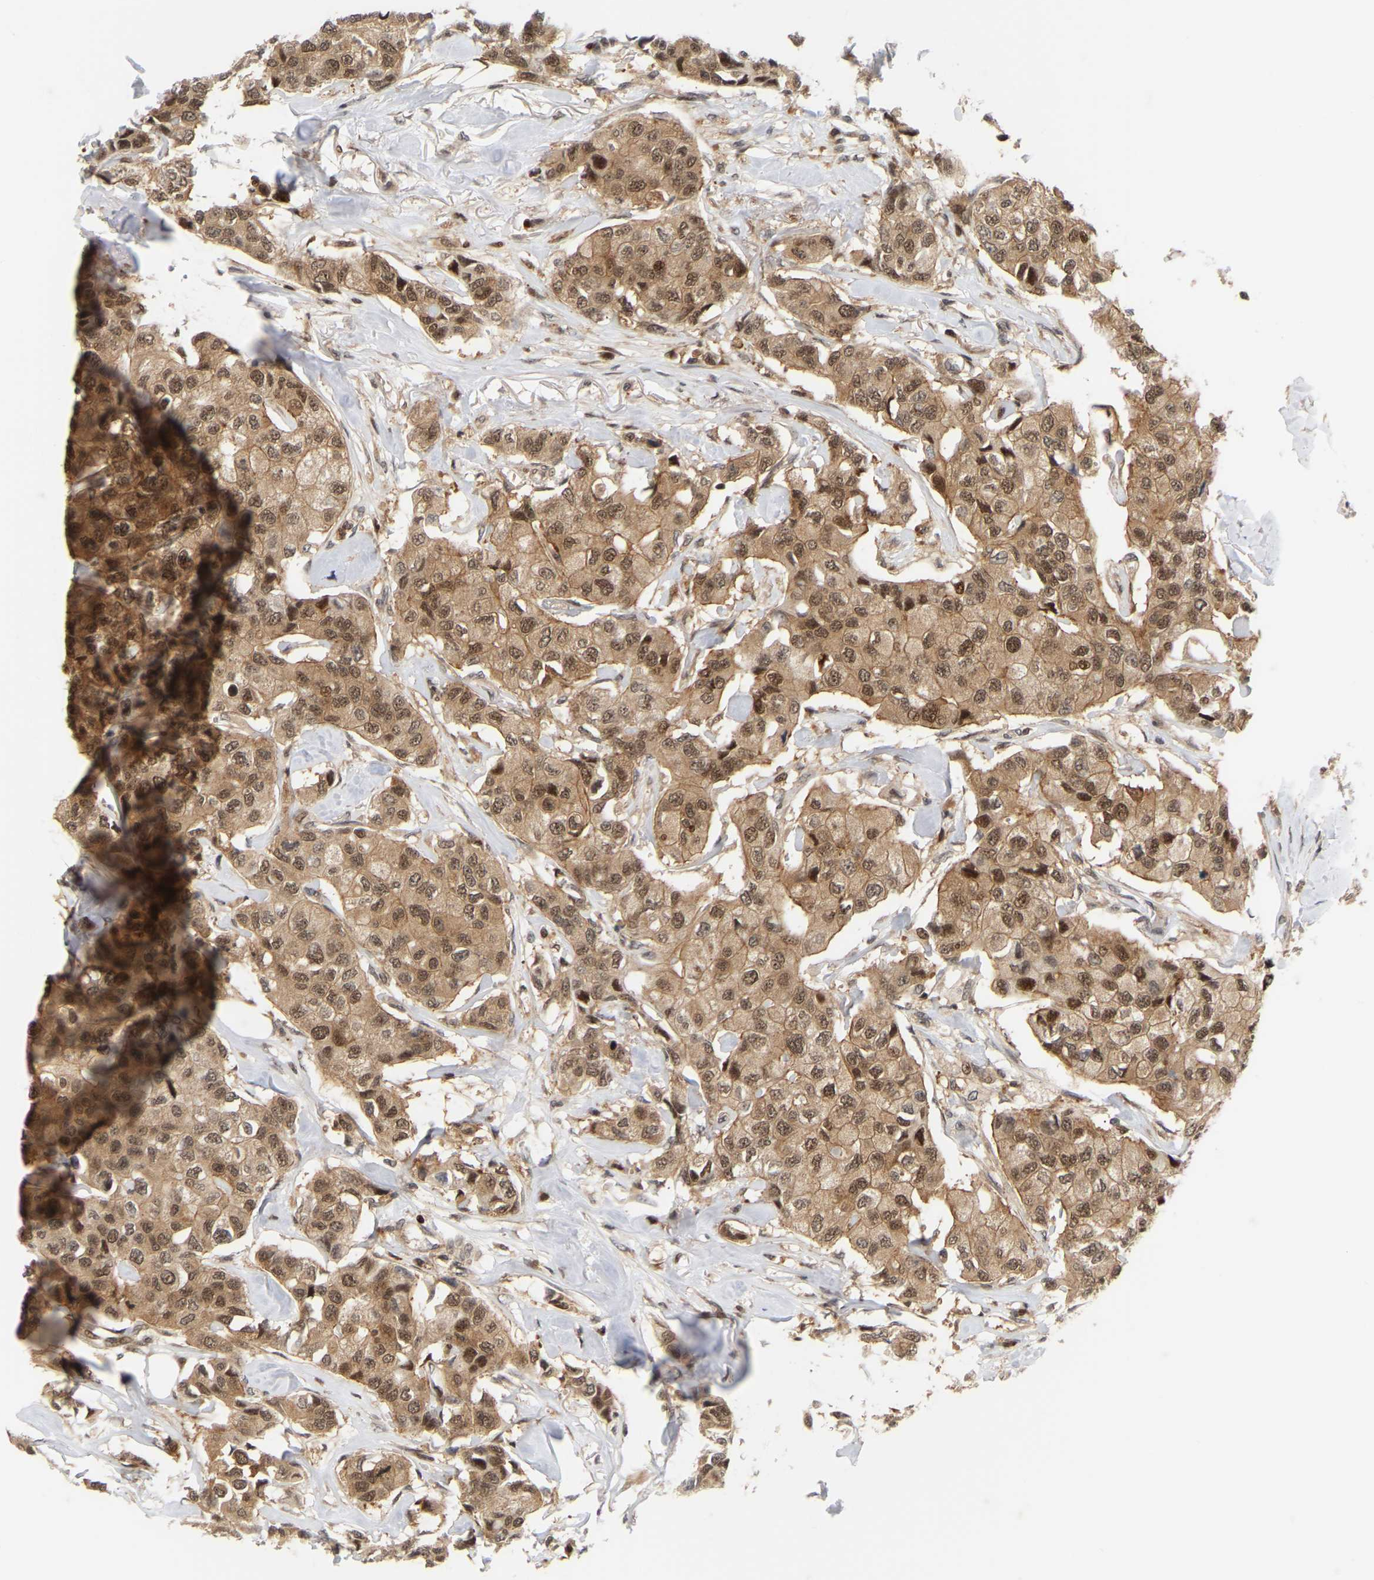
{"staining": {"intensity": "moderate", "quantity": ">75%", "location": "cytoplasmic/membranous,nuclear"}, "tissue": "breast cancer", "cell_type": "Tumor cells", "image_type": "cancer", "snomed": [{"axis": "morphology", "description": "Duct carcinoma"}, {"axis": "topography", "description": "Breast"}], "caption": "A medium amount of moderate cytoplasmic/membranous and nuclear expression is present in approximately >75% of tumor cells in breast intraductal carcinoma tissue.", "gene": "NFE2L2", "patient": {"sex": "female", "age": 80}}